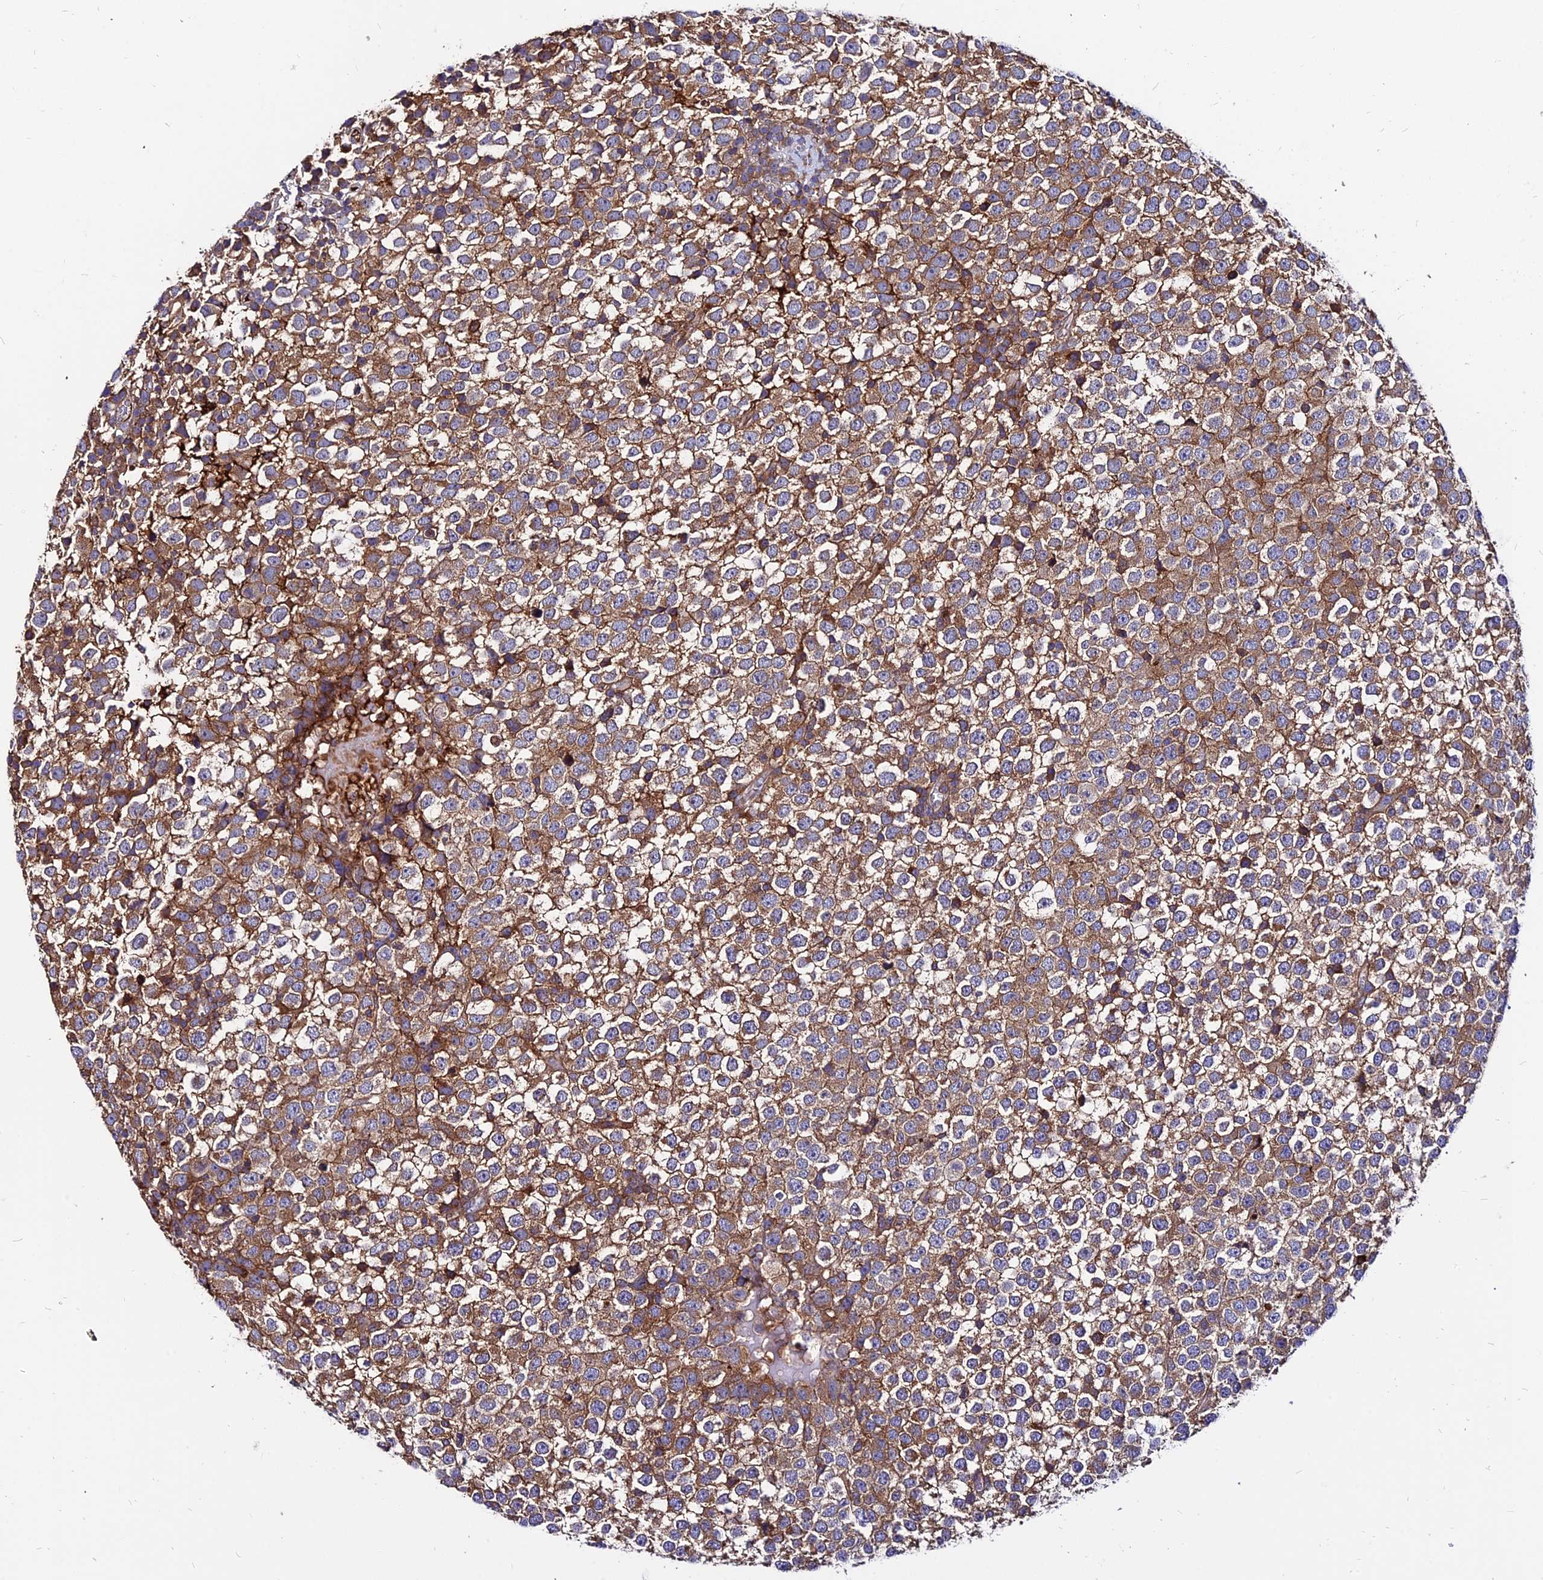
{"staining": {"intensity": "moderate", "quantity": ">75%", "location": "cytoplasmic/membranous"}, "tissue": "testis cancer", "cell_type": "Tumor cells", "image_type": "cancer", "snomed": [{"axis": "morphology", "description": "Seminoma, NOS"}, {"axis": "topography", "description": "Testis"}], "caption": "The histopathology image exhibits a brown stain indicating the presence of a protein in the cytoplasmic/membranous of tumor cells in seminoma (testis). The staining is performed using DAB (3,3'-diaminobenzidine) brown chromogen to label protein expression. The nuclei are counter-stained blue using hematoxylin.", "gene": "PYM1", "patient": {"sex": "male", "age": 65}}